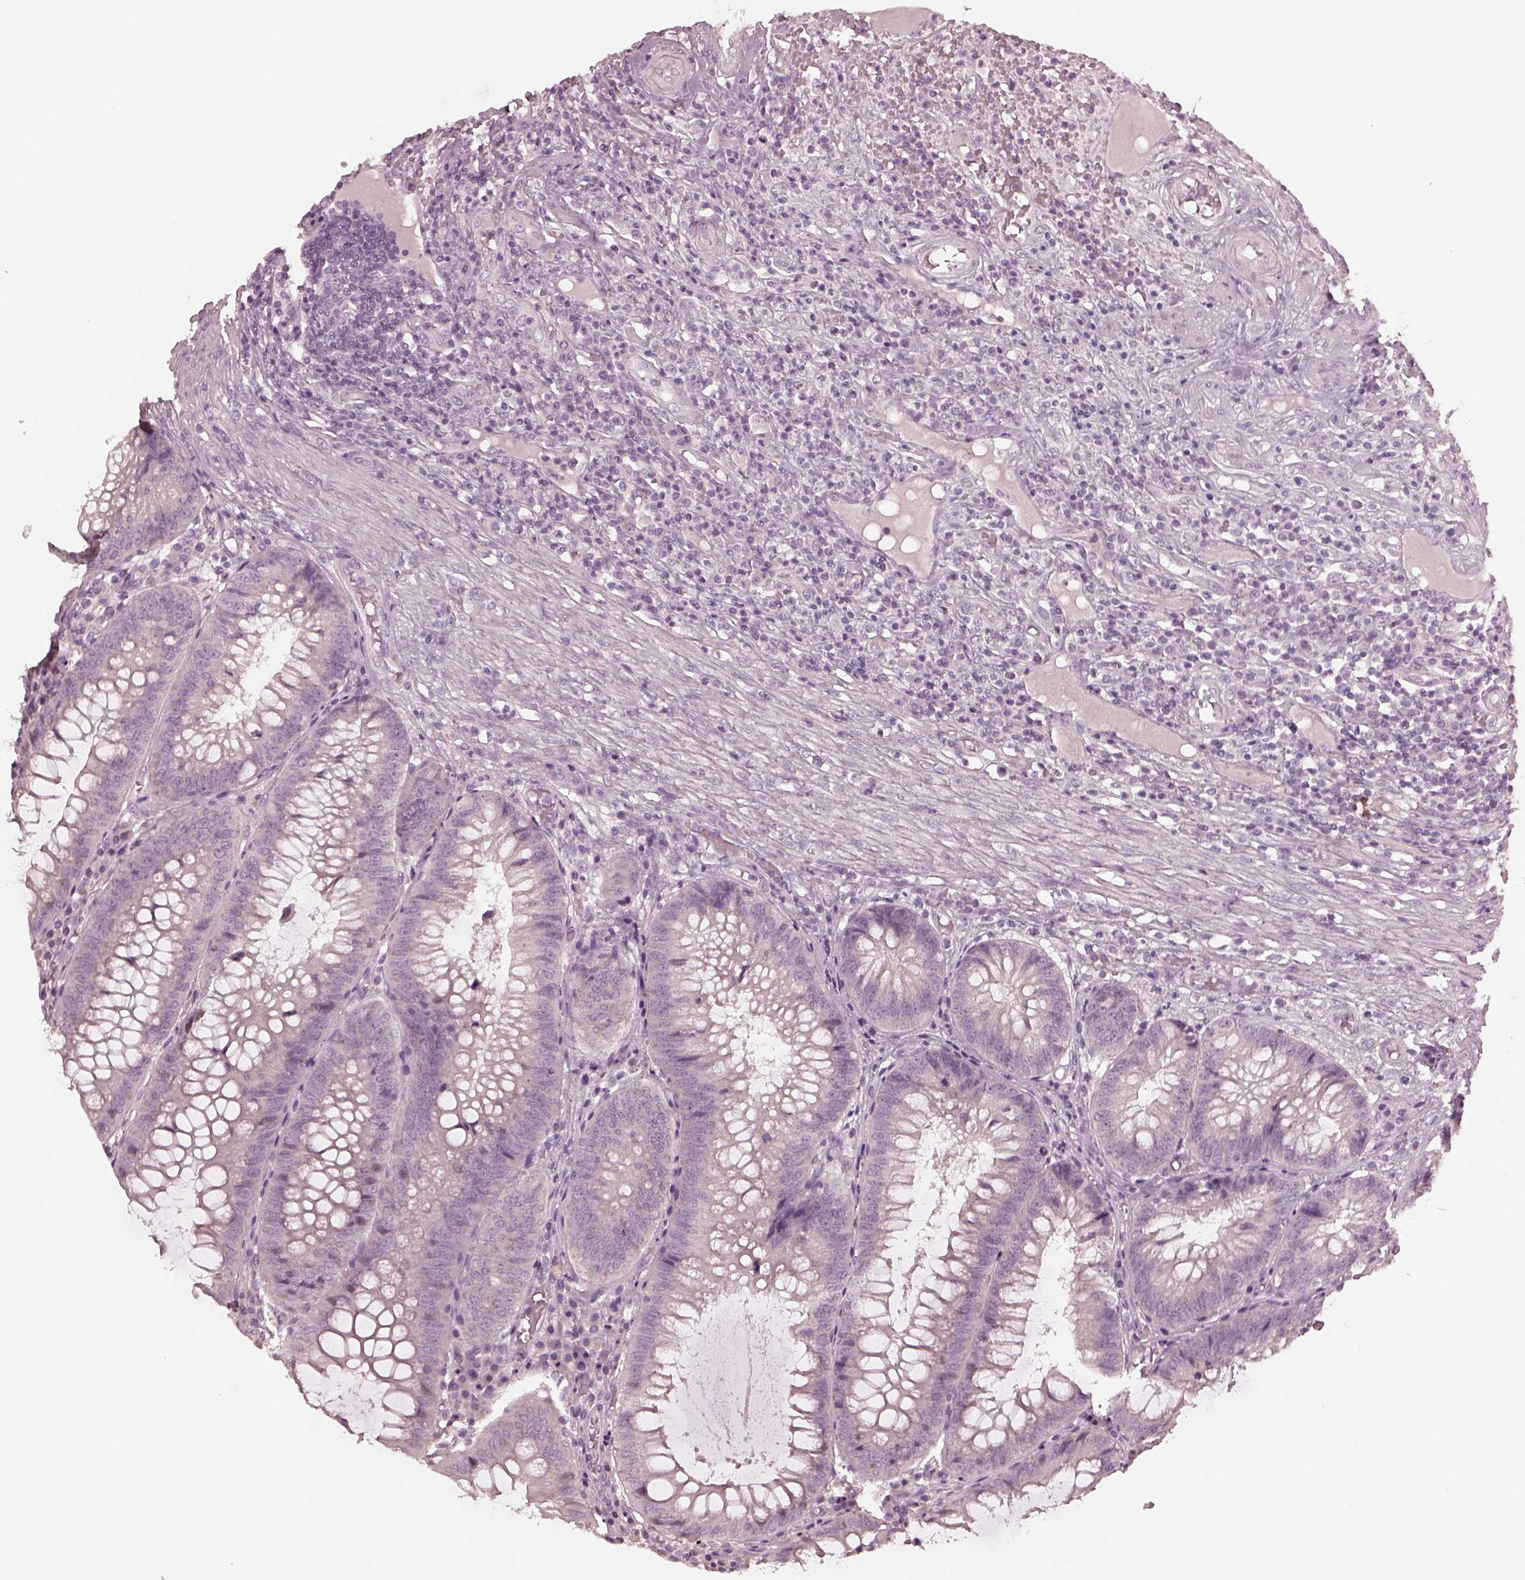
{"staining": {"intensity": "weak", "quantity": "<25%", "location": "cytoplasmic/membranous"}, "tissue": "appendix", "cell_type": "Glandular cells", "image_type": "normal", "snomed": [{"axis": "morphology", "description": "Normal tissue, NOS"}, {"axis": "morphology", "description": "Inflammation, NOS"}, {"axis": "topography", "description": "Appendix"}], "caption": "IHC micrograph of normal appendix: appendix stained with DAB exhibits no significant protein expression in glandular cells. (Stains: DAB (3,3'-diaminobenzidine) immunohistochemistry (IHC) with hematoxylin counter stain, Microscopy: brightfield microscopy at high magnification).", "gene": "RGS7", "patient": {"sex": "male", "age": 16}}